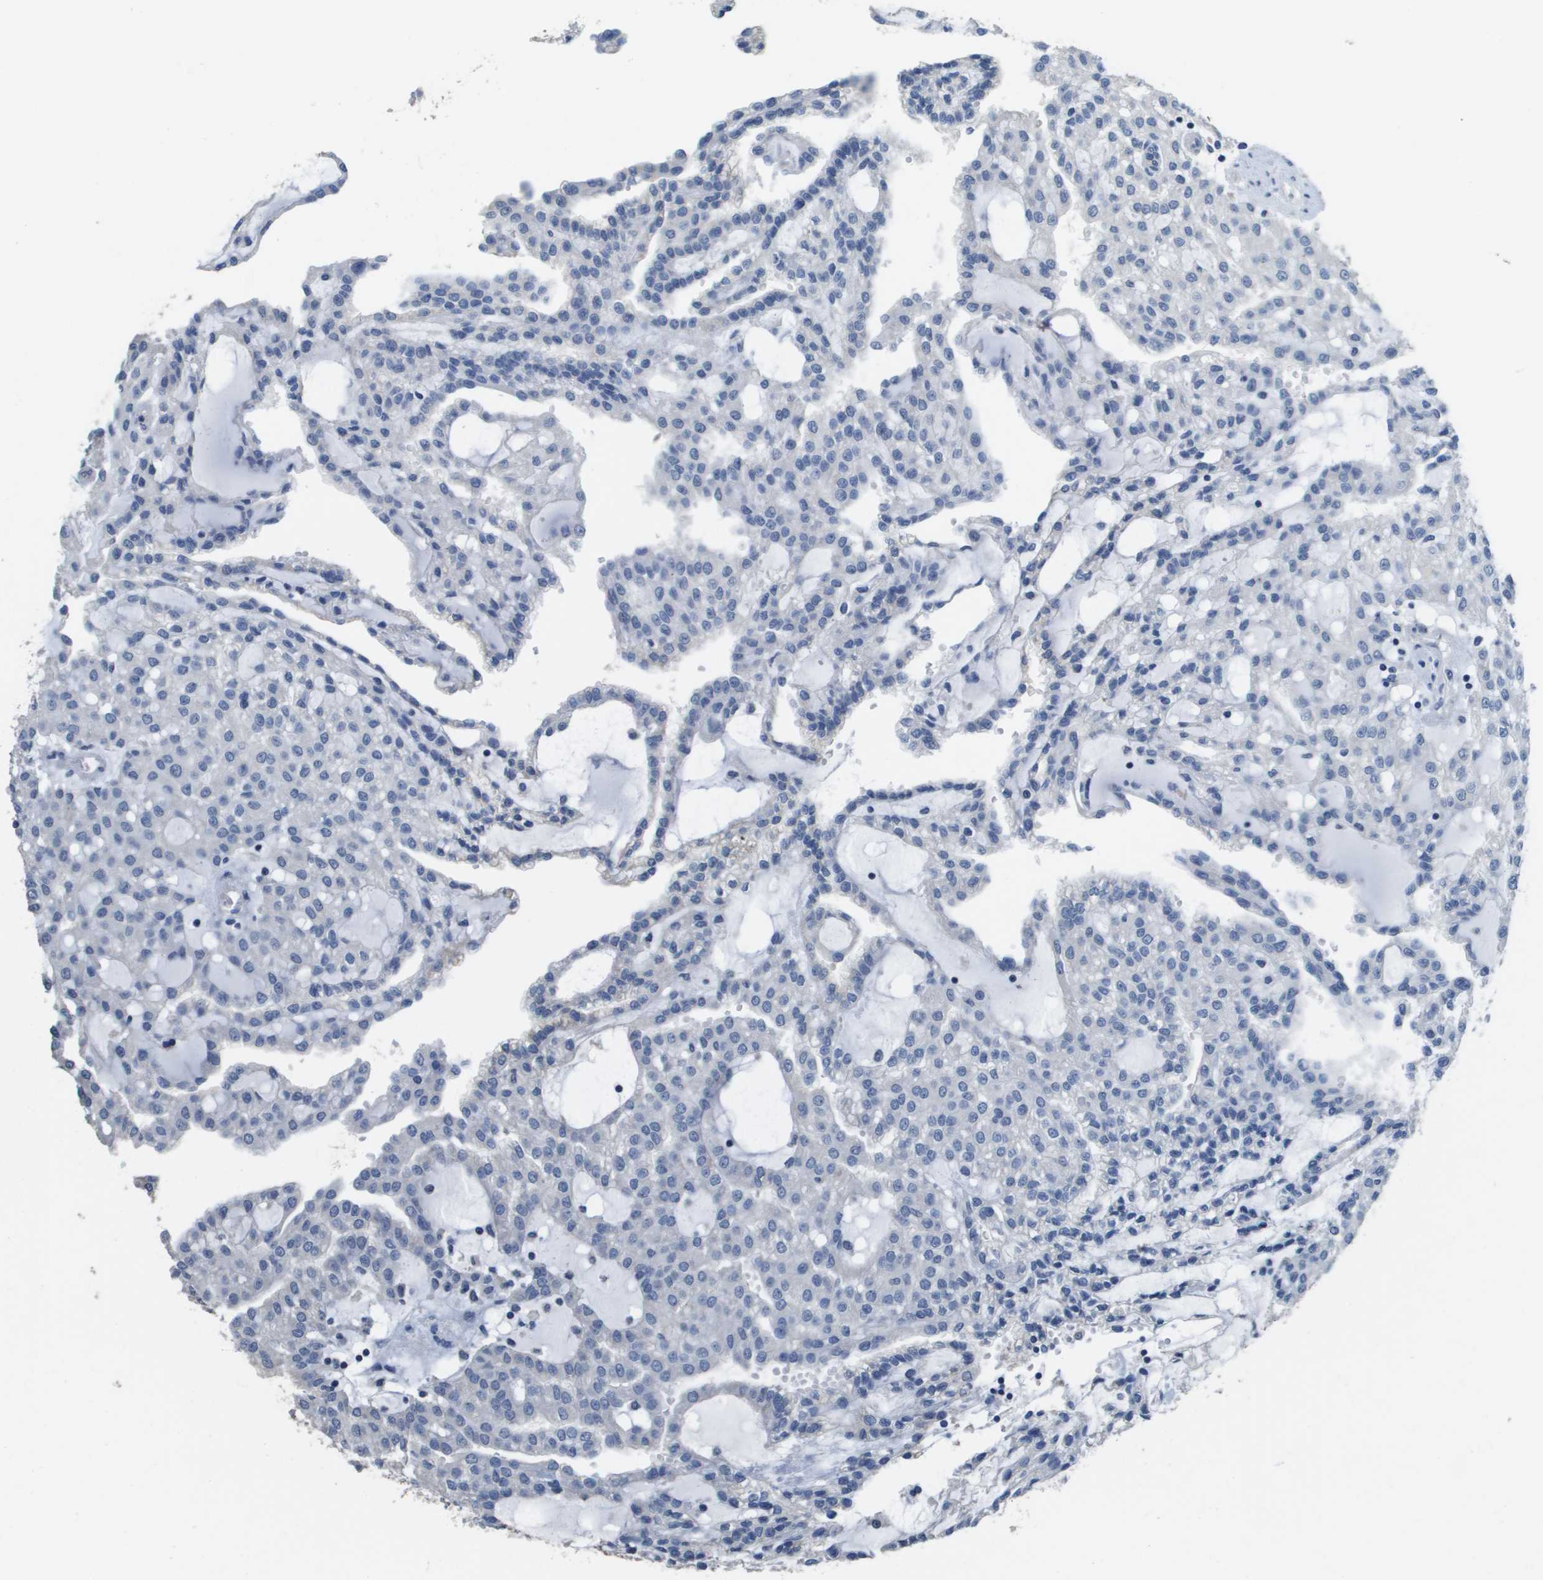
{"staining": {"intensity": "negative", "quantity": "none", "location": "none"}, "tissue": "renal cancer", "cell_type": "Tumor cells", "image_type": "cancer", "snomed": [{"axis": "morphology", "description": "Adenocarcinoma, NOS"}, {"axis": "topography", "description": "Kidney"}], "caption": "The histopathology image exhibits no significant expression in tumor cells of renal adenocarcinoma. (Stains: DAB (3,3'-diaminobenzidine) IHC with hematoxylin counter stain, Microscopy: brightfield microscopy at high magnification).", "gene": "MT3", "patient": {"sex": "male", "age": 63}}